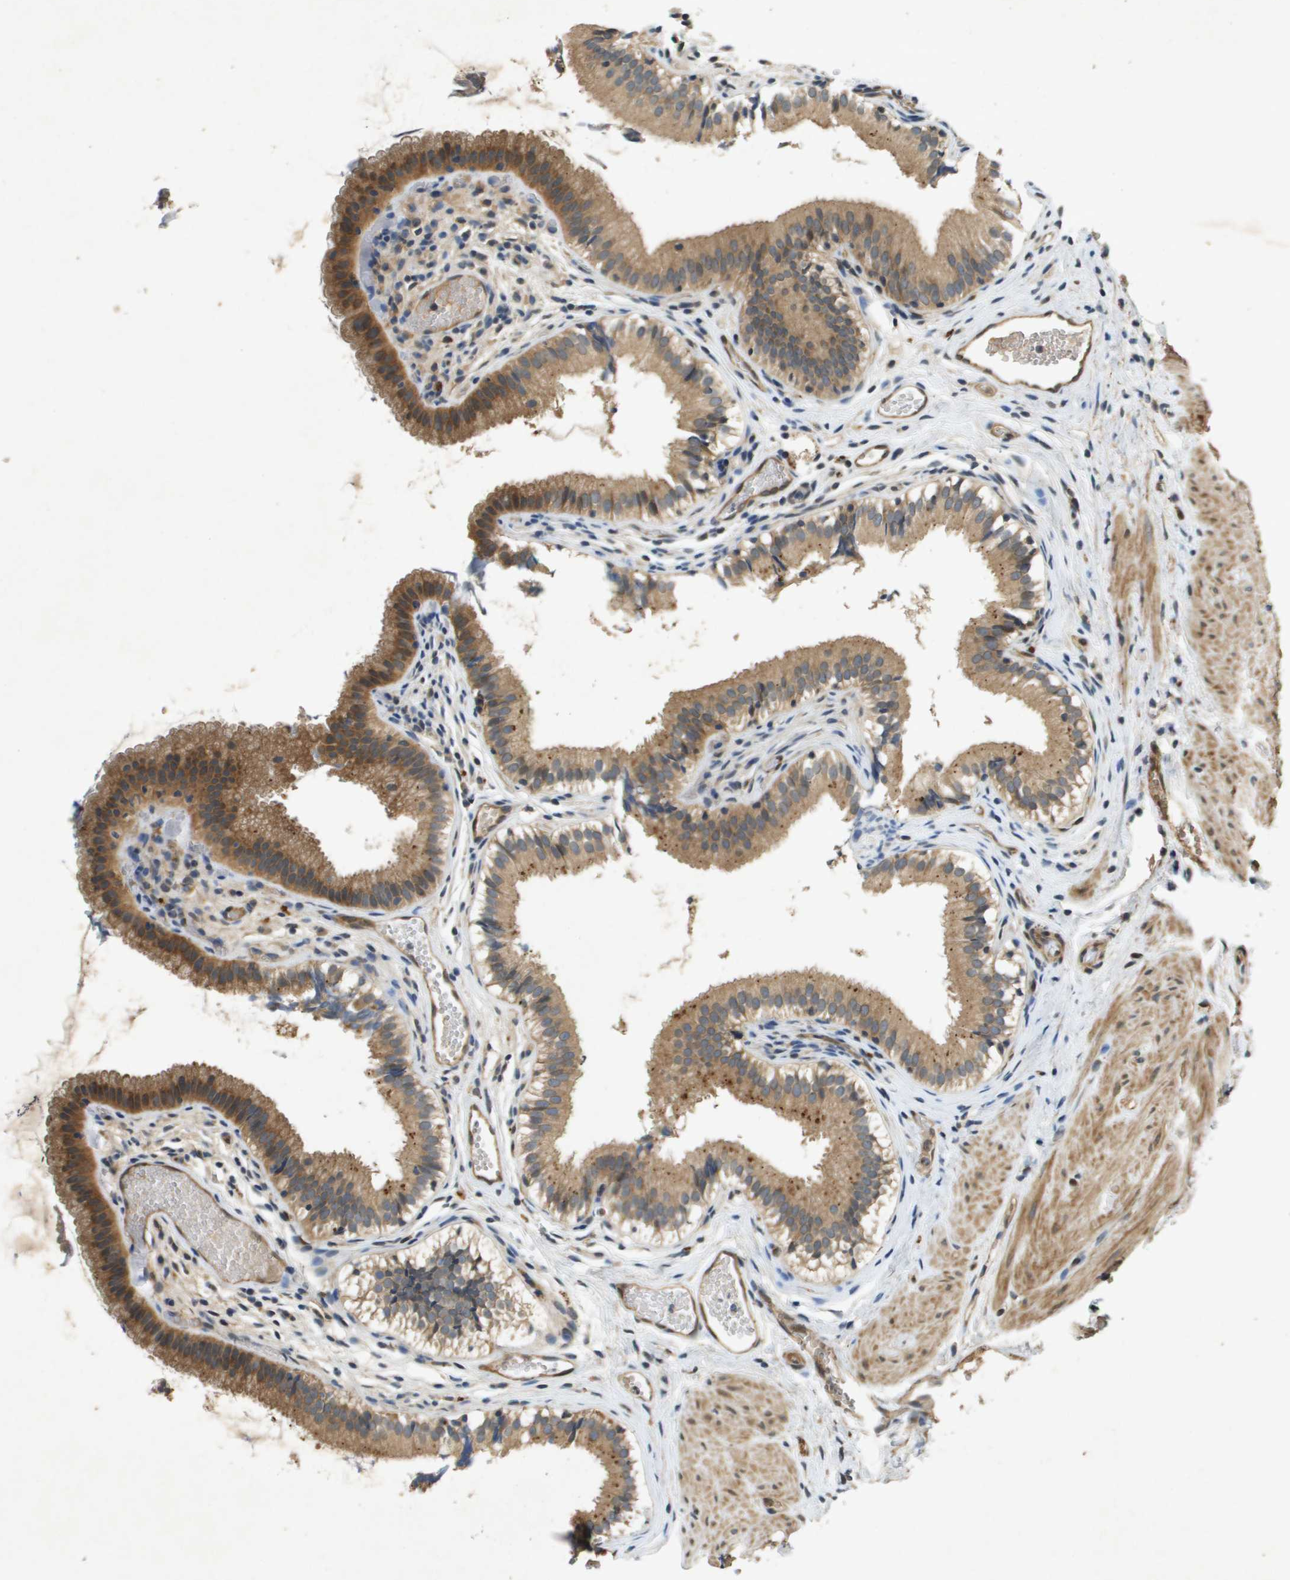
{"staining": {"intensity": "moderate", "quantity": ">75%", "location": "cytoplasmic/membranous"}, "tissue": "gallbladder", "cell_type": "Glandular cells", "image_type": "normal", "snomed": [{"axis": "morphology", "description": "Normal tissue, NOS"}, {"axis": "topography", "description": "Gallbladder"}], "caption": "Normal gallbladder shows moderate cytoplasmic/membranous positivity in about >75% of glandular cells, visualized by immunohistochemistry.", "gene": "PGAP3", "patient": {"sex": "female", "age": 26}}